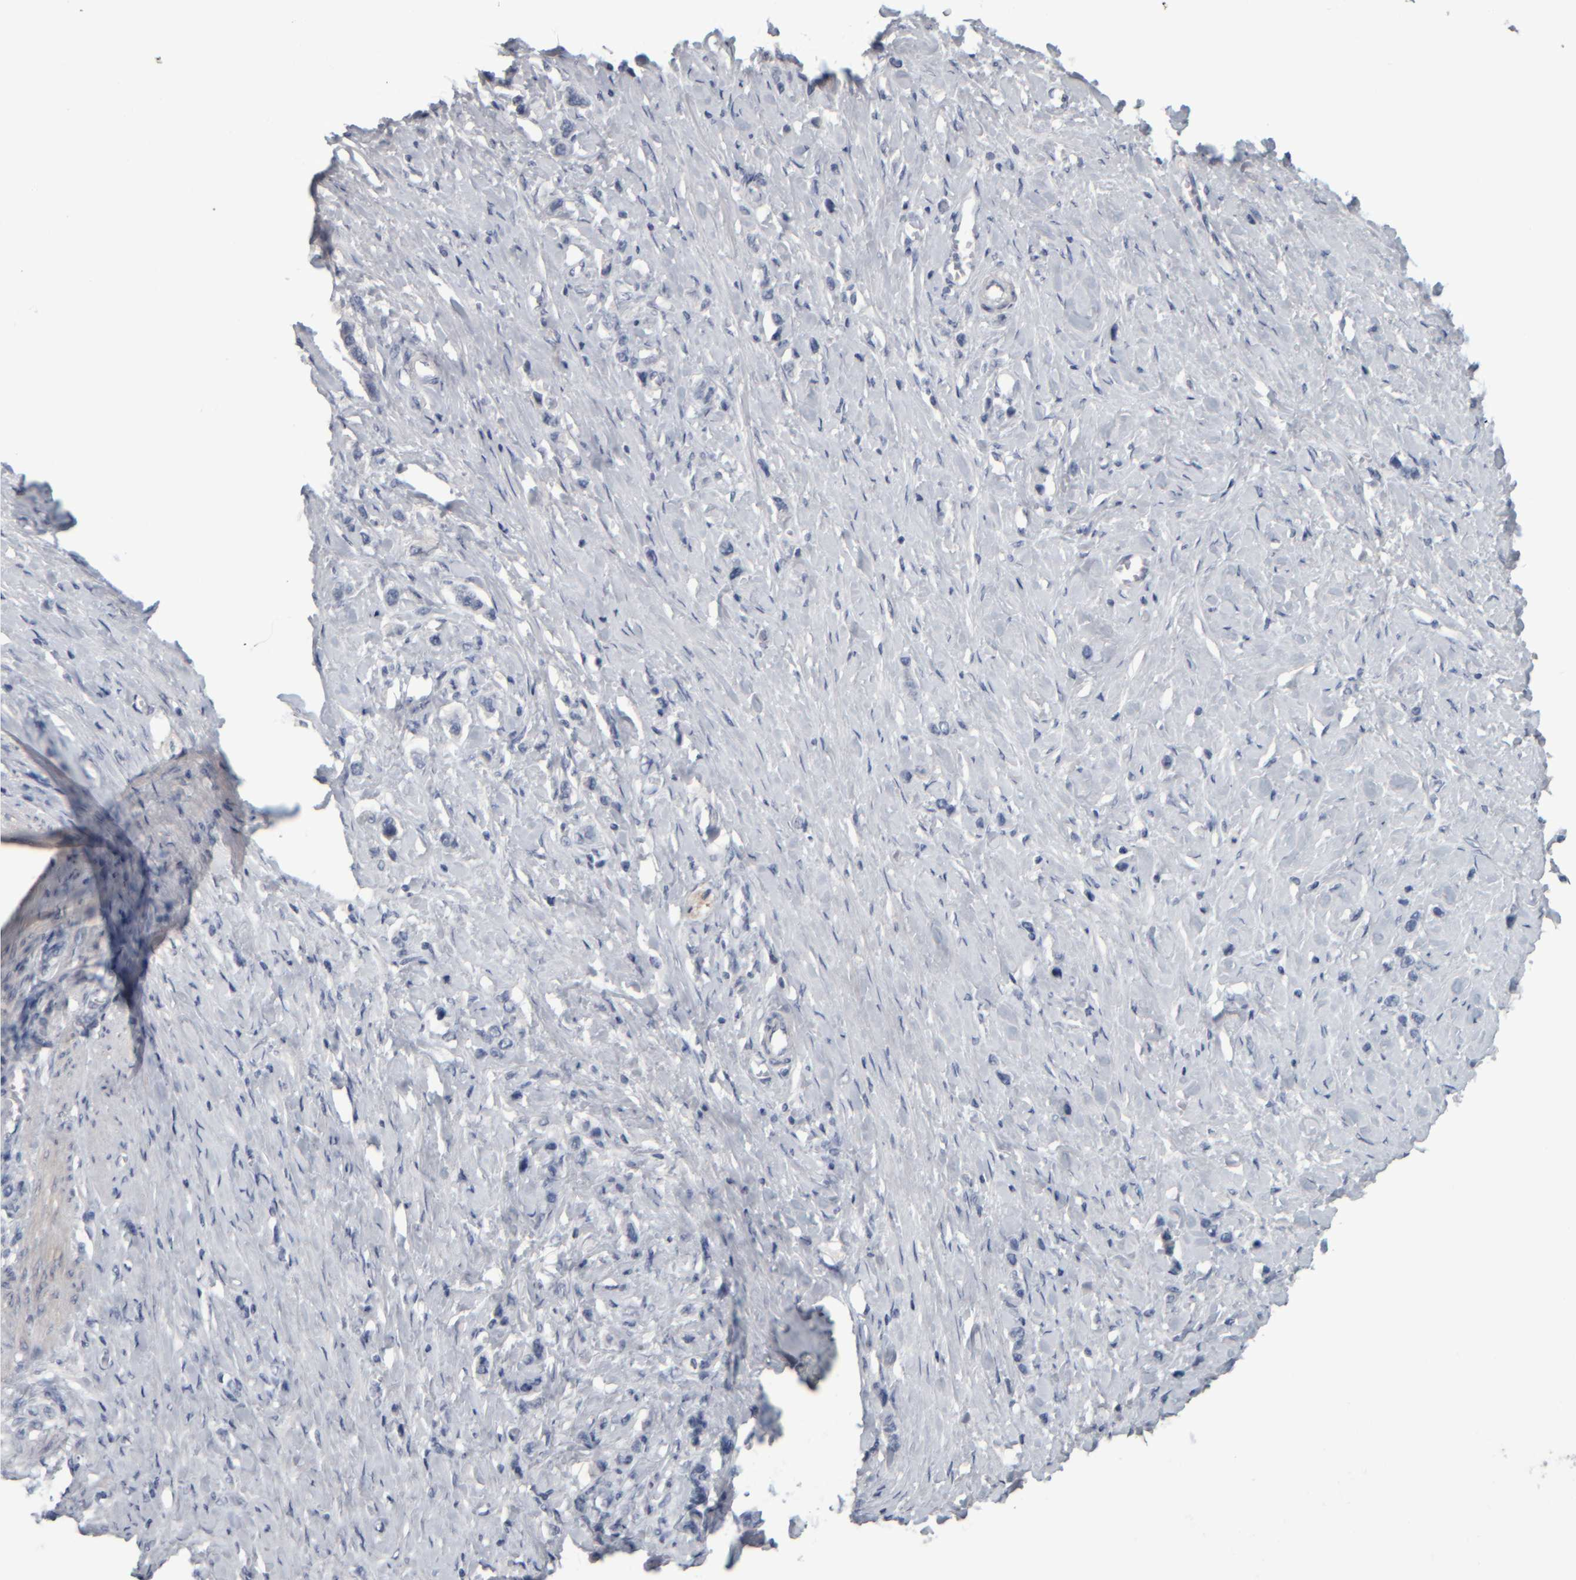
{"staining": {"intensity": "negative", "quantity": "none", "location": "none"}, "tissue": "stomach cancer", "cell_type": "Tumor cells", "image_type": "cancer", "snomed": [{"axis": "morphology", "description": "Adenocarcinoma, NOS"}, {"axis": "topography", "description": "Stomach"}], "caption": "Immunohistochemistry (IHC) of human stomach adenocarcinoma demonstrates no positivity in tumor cells.", "gene": "CAVIN4", "patient": {"sex": "female", "age": 65}}